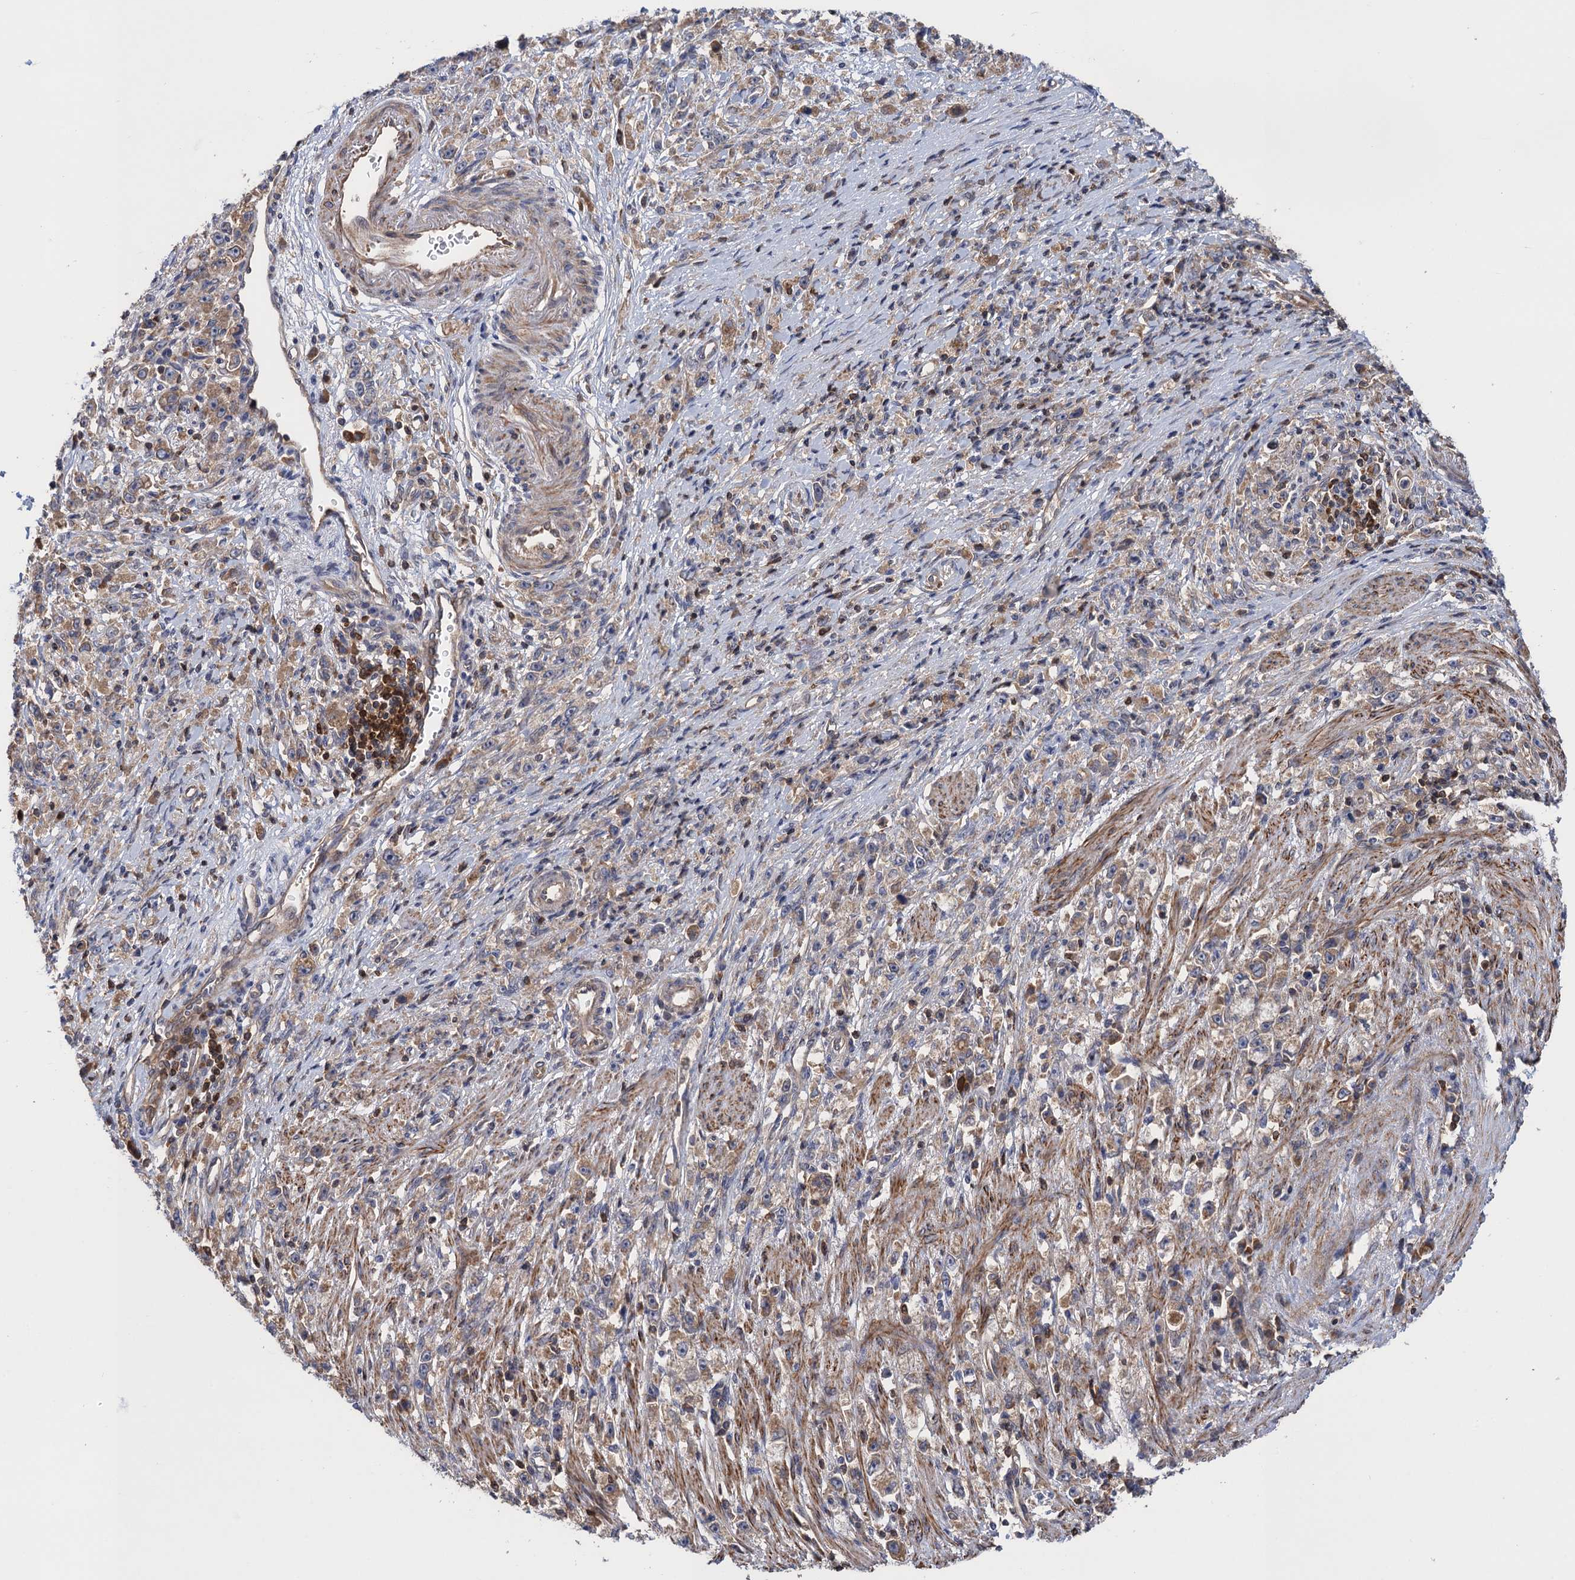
{"staining": {"intensity": "weak", "quantity": "25%-75%", "location": "cytoplasmic/membranous"}, "tissue": "stomach cancer", "cell_type": "Tumor cells", "image_type": "cancer", "snomed": [{"axis": "morphology", "description": "Adenocarcinoma, NOS"}, {"axis": "topography", "description": "Stomach"}], "caption": "Protein analysis of stomach cancer (adenocarcinoma) tissue shows weak cytoplasmic/membranous expression in approximately 25%-75% of tumor cells.", "gene": "DGKA", "patient": {"sex": "female", "age": 59}}